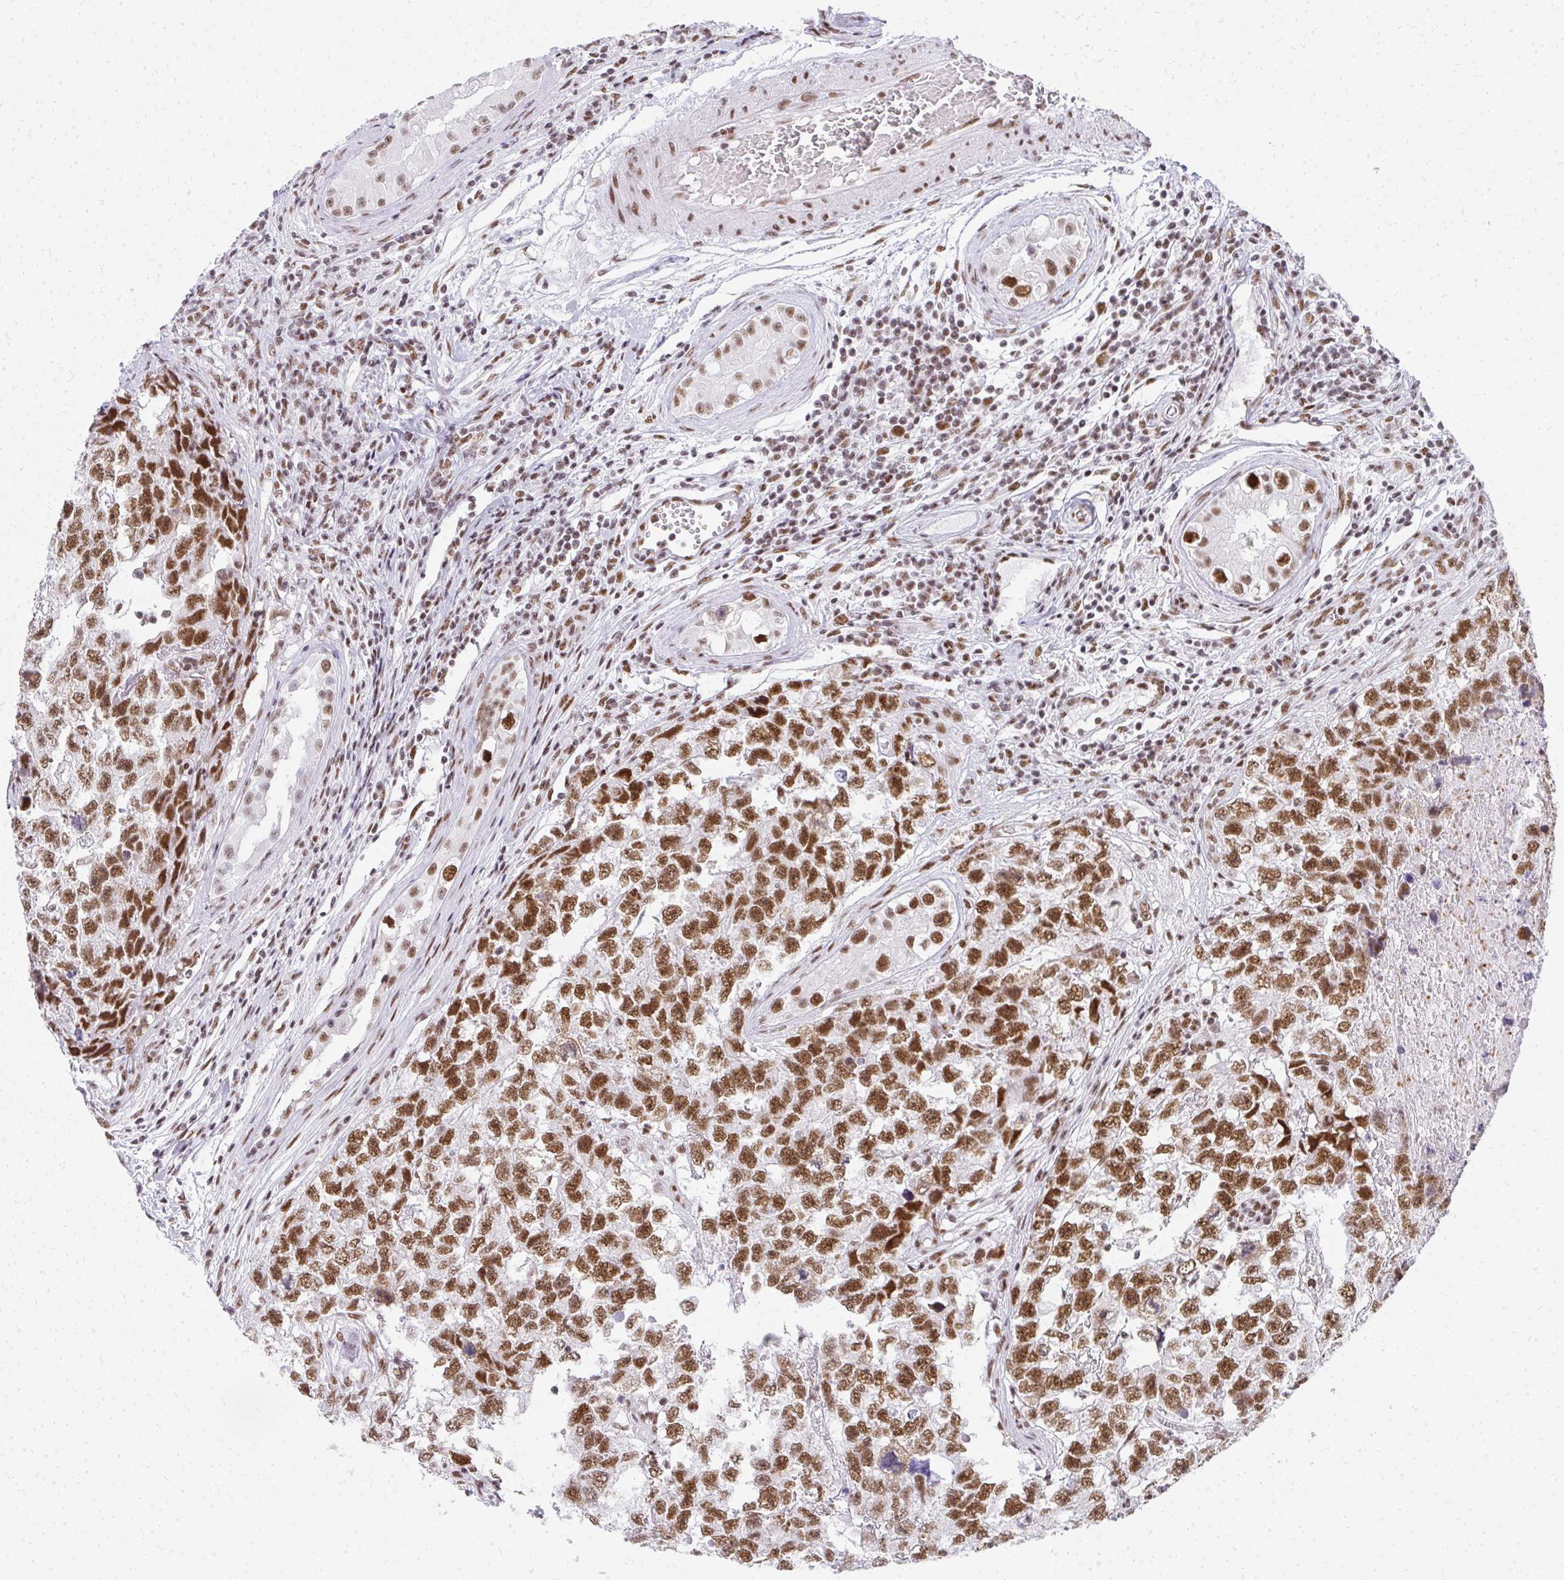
{"staining": {"intensity": "strong", "quantity": ">75%", "location": "nuclear"}, "tissue": "testis cancer", "cell_type": "Tumor cells", "image_type": "cancer", "snomed": [{"axis": "morphology", "description": "Carcinoma, Embryonal, NOS"}, {"axis": "topography", "description": "Testis"}], "caption": "Human embryonal carcinoma (testis) stained with a brown dye reveals strong nuclear positive positivity in approximately >75% of tumor cells.", "gene": "CREBBP", "patient": {"sex": "male", "age": 22}}